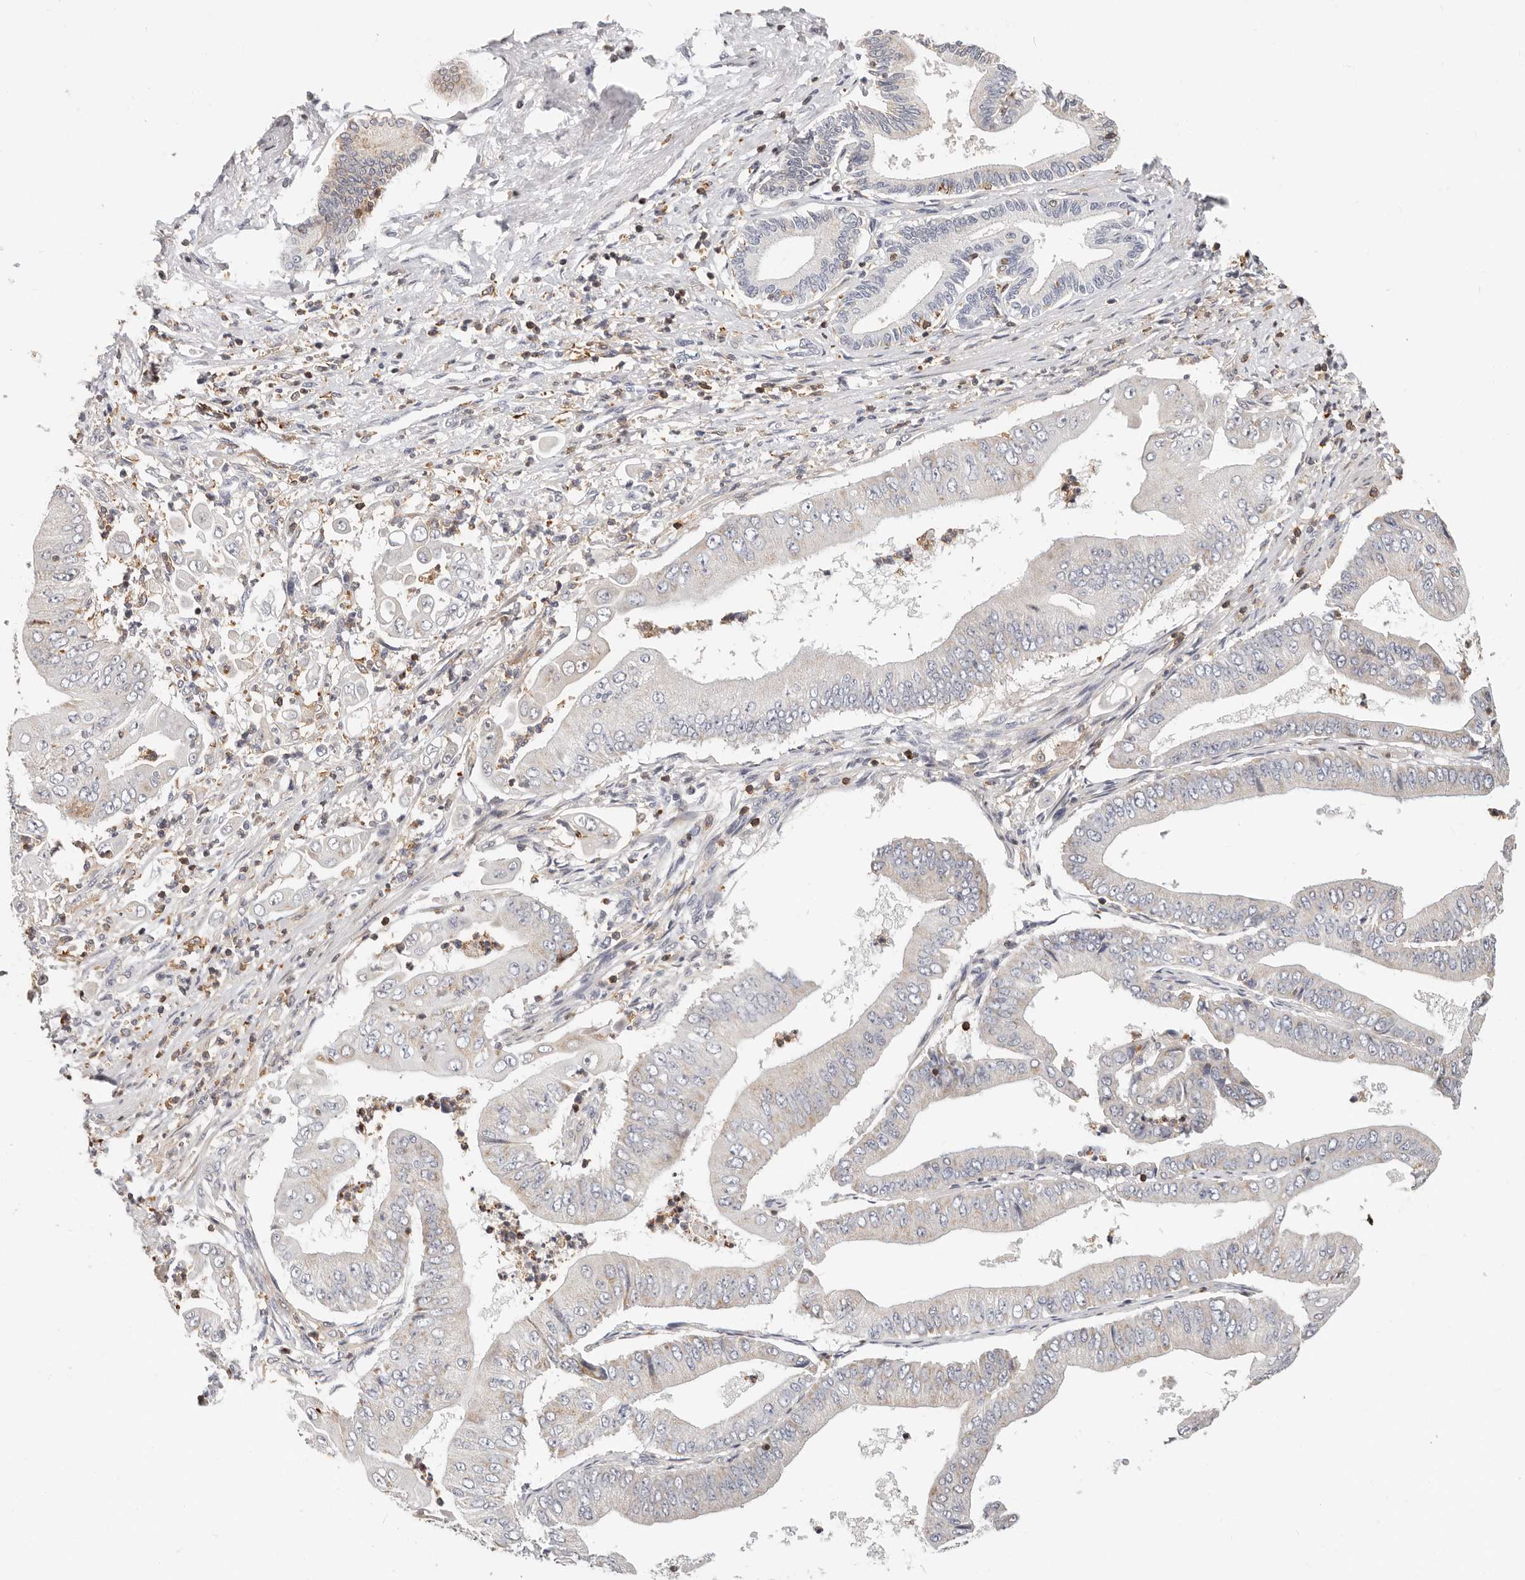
{"staining": {"intensity": "negative", "quantity": "none", "location": "none"}, "tissue": "pancreatic cancer", "cell_type": "Tumor cells", "image_type": "cancer", "snomed": [{"axis": "morphology", "description": "Adenocarcinoma, NOS"}, {"axis": "topography", "description": "Pancreas"}], "caption": "Immunohistochemistry photomicrograph of neoplastic tissue: human pancreatic adenocarcinoma stained with DAB (3,3'-diaminobenzidine) exhibits no significant protein staining in tumor cells.", "gene": "TMEM63B", "patient": {"sex": "female", "age": 77}}